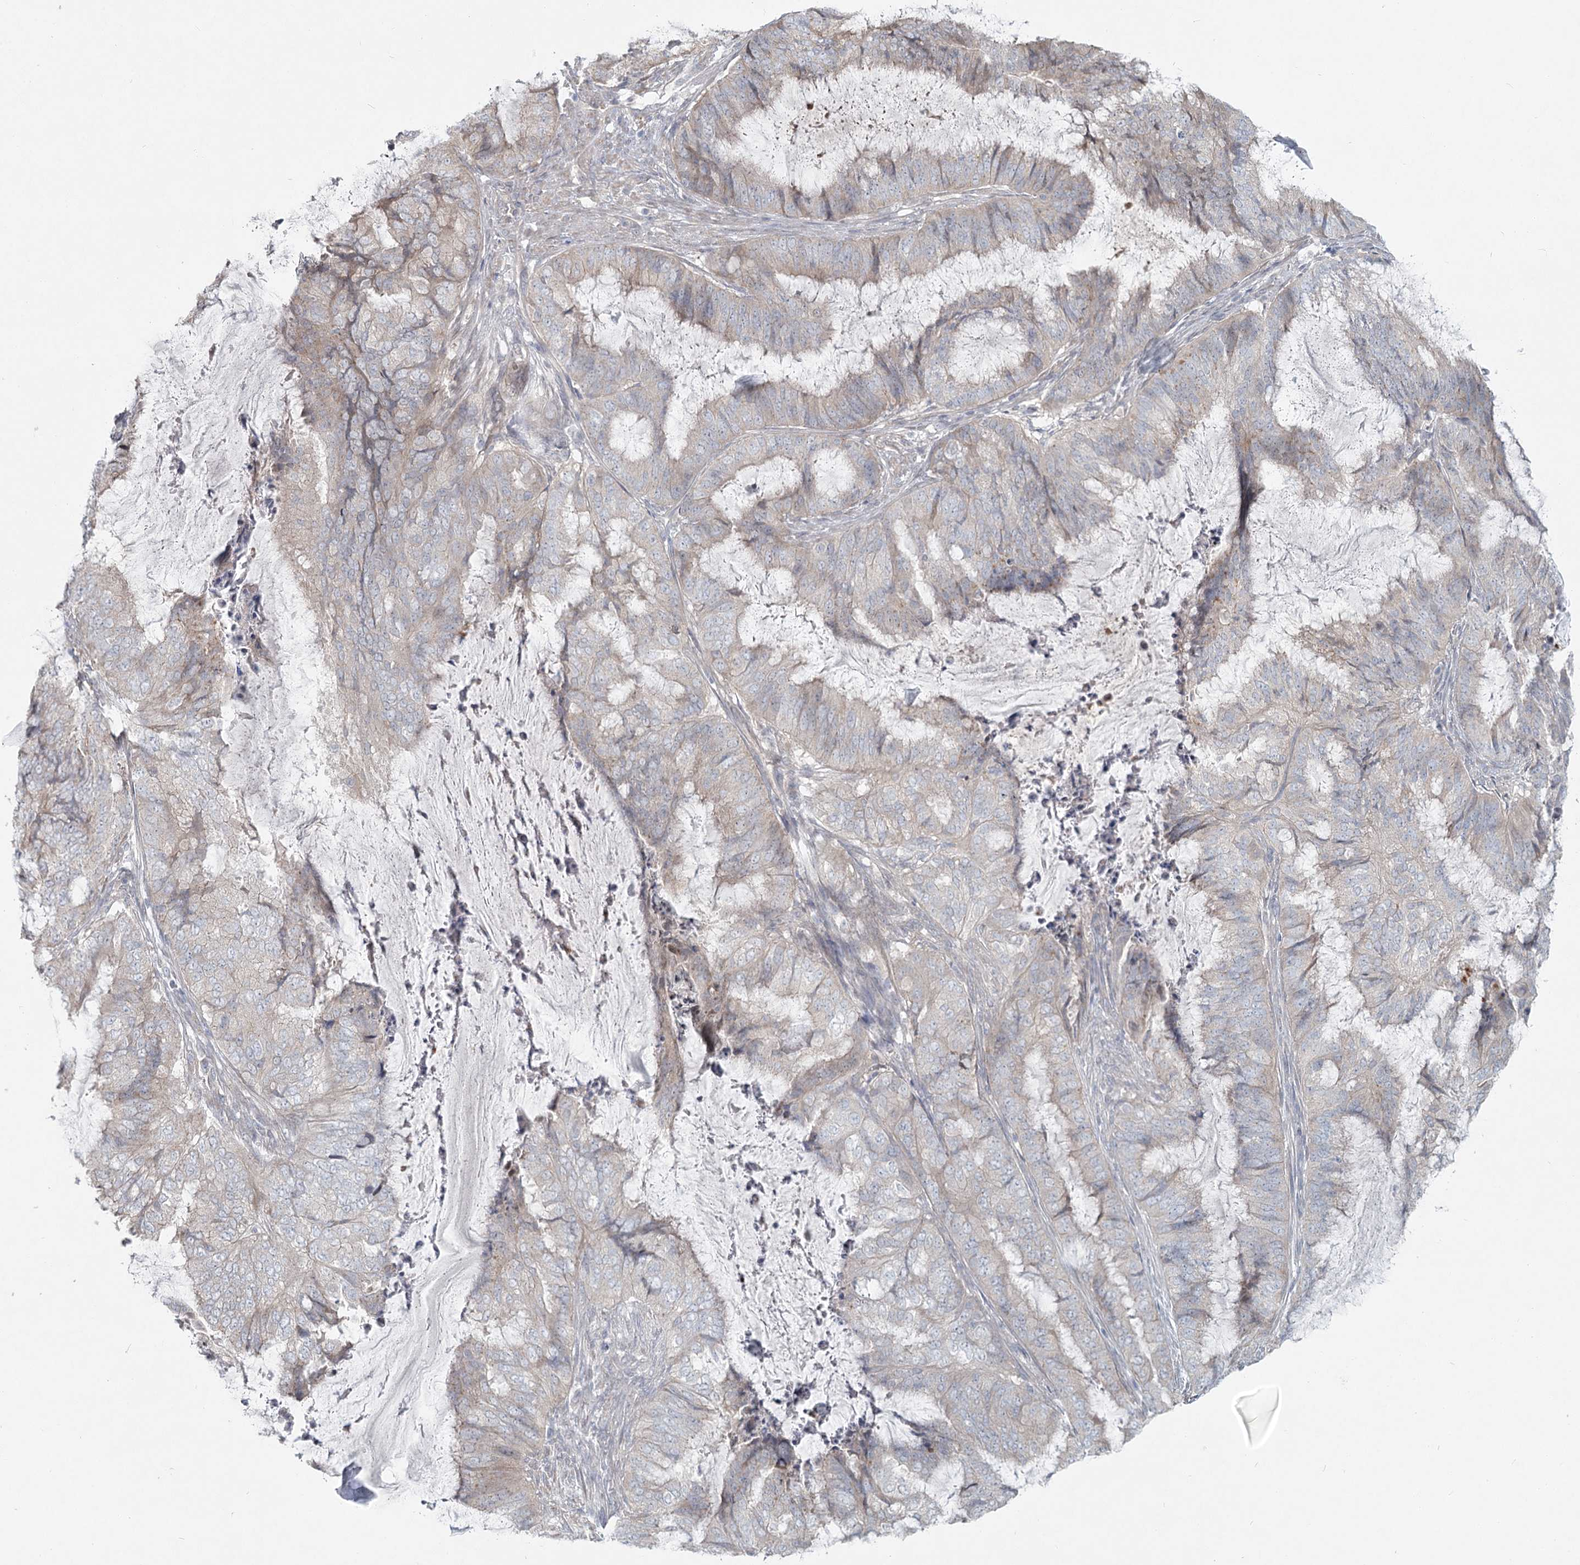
{"staining": {"intensity": "negative", "quantity": "none", "location": "none"}, "tissue": "endometrial cancer", "cell_type": "Tumor cells", "image_type": "cancer", "snomed": [{"axis": "morphology", "description": "Adenocarcinoma, NOS"}, {"axis": "topography", "description": "Endometrium"}], "caption": "Micrograph shows no protein staining in tumor cells of endometrial adenocarcinoma tissue.", "gene": "SPINK13", "patient": {"sex": "female", "age": 51}}